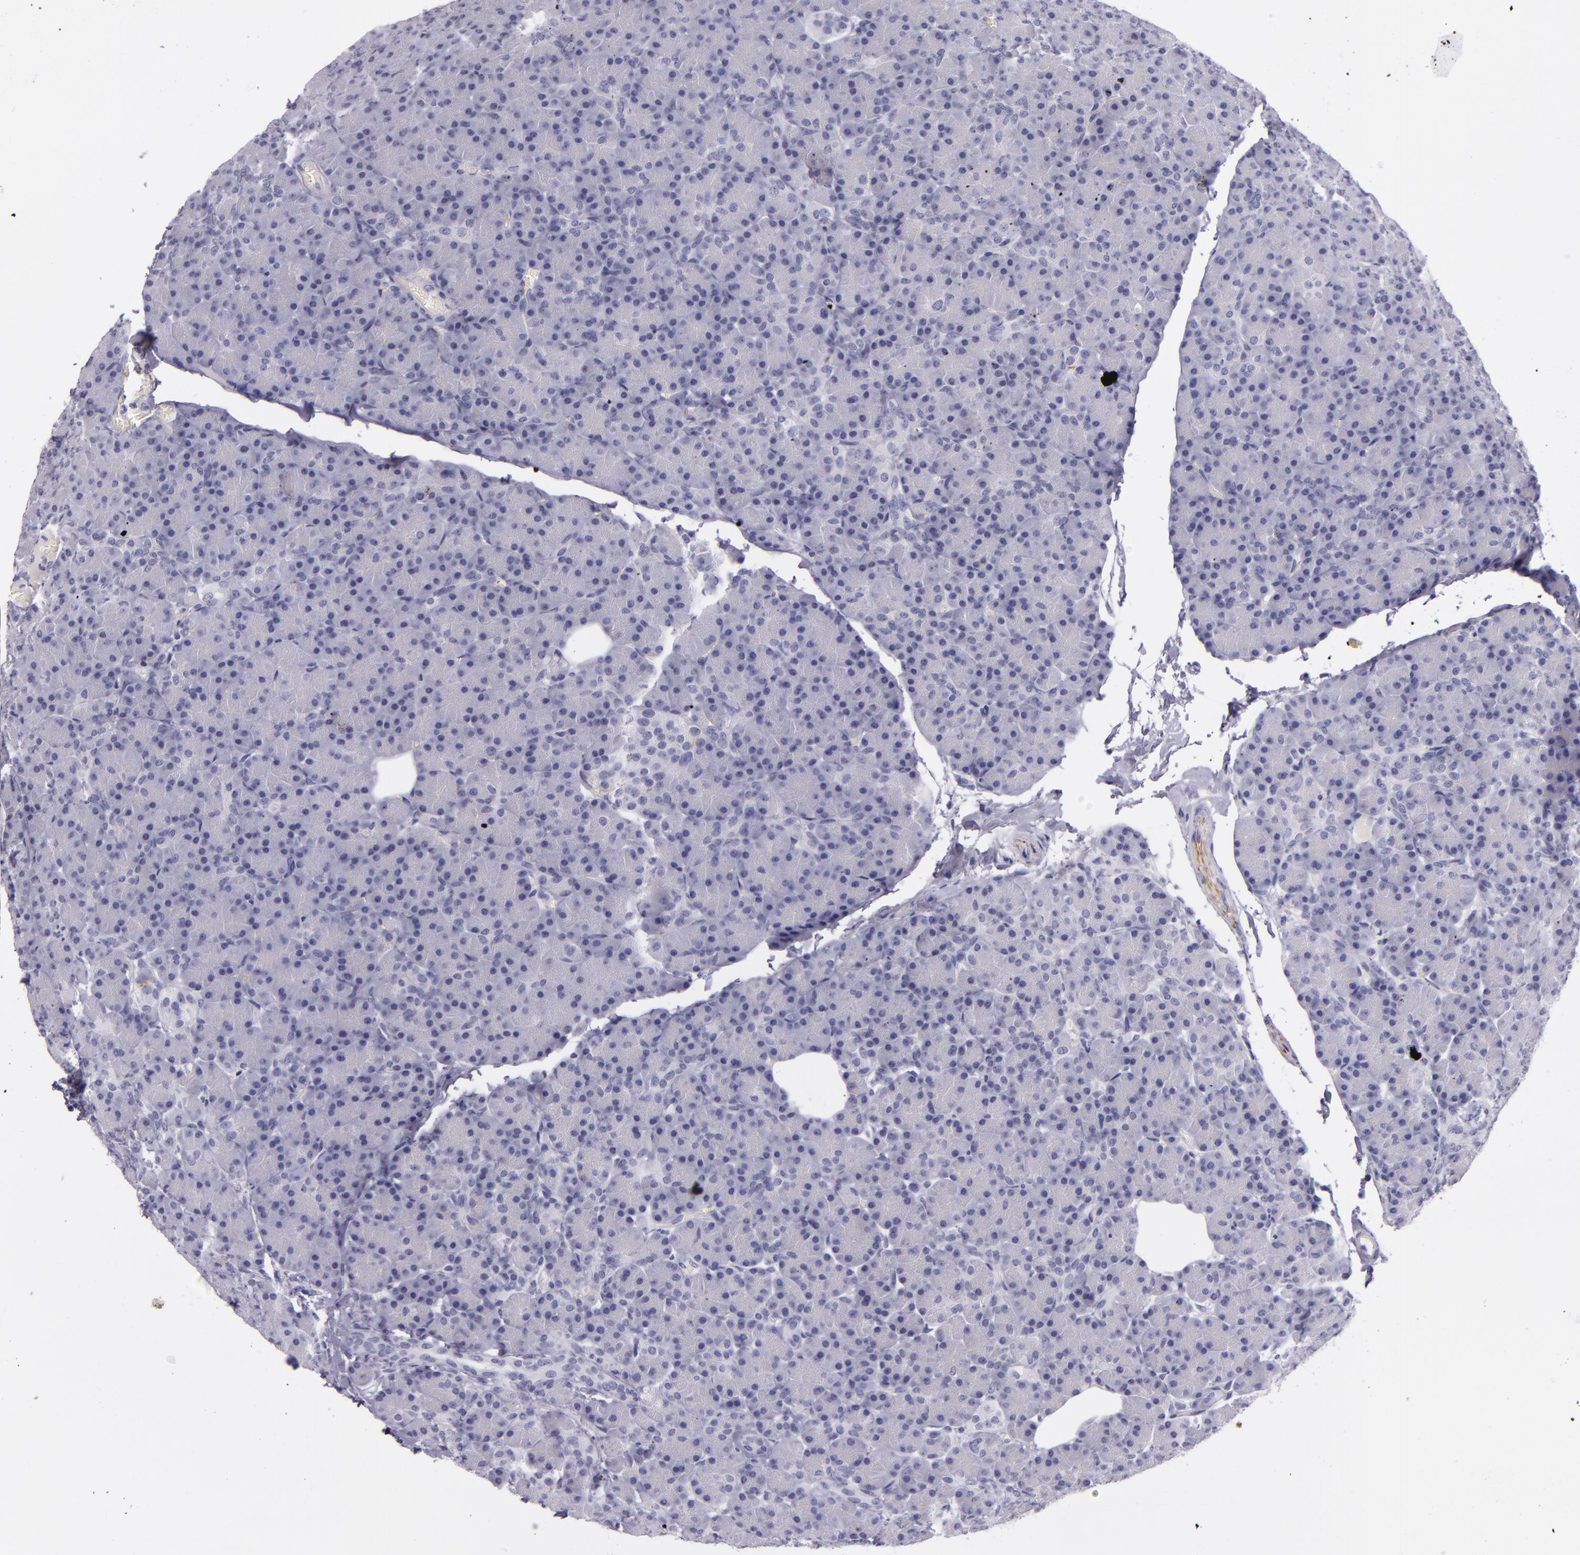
{"staining": {"intensity": "negative", "quantity": "none", "location": "none"}, "tissue": "pancreas", "cell_type": "Exocrine glandular cells", "image_type": "normal", "snomed": [{"axis": "morphology", "description": "Normal tissue, NOS"}, {"axis": "topography", "description": "Pancreas"}], "caption": "An immunohistochemistry photomicrograph of unremarkable pancreas is shown. There is no staining in exocrine glandular cells of pancreas. (DAB immunohistochemistry (IHC) with hematoxylin counter stain).", "gene": "INA", "patient": {"sex": "female", "age": 43}}